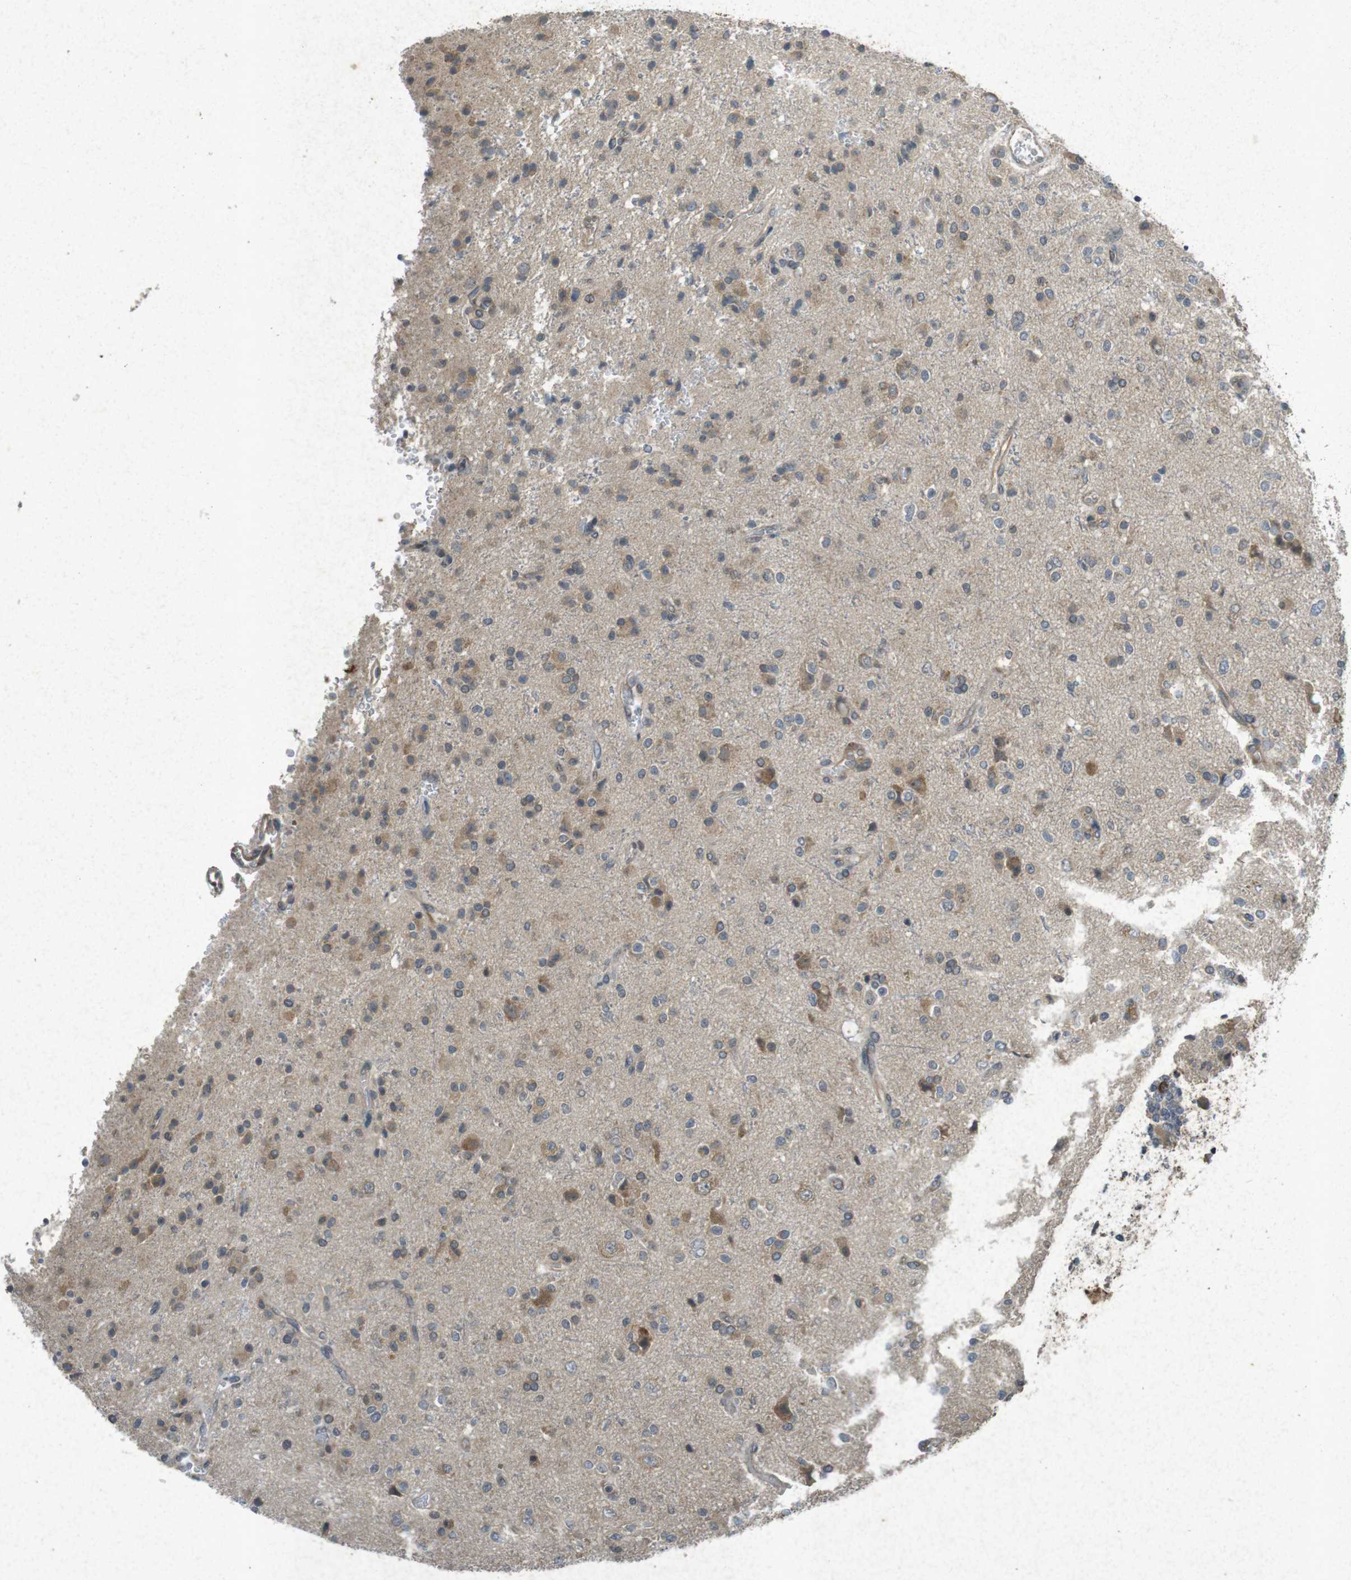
{"staining": {"intensity": "moderate", "quantity": "25%-75%", "location": "cytoplasmic/membranous"}, "tissue": "glioma", "cell_type": "Tumor cells", "image_type": "cancer", "snomed": [{"axis": "morphology", "description": "Glioma, malignant, High grade"}, {"axis": "topography", "description": "Brain"}], "caption": "Tumor cells exhibit medium levels of moderate cytoplasmic/membranous positivity in approximately 25%-75% of cells in high-grade glioma (malignant).", "gene": "FLCN", "patient": {"sex": "male", "age": 47}}